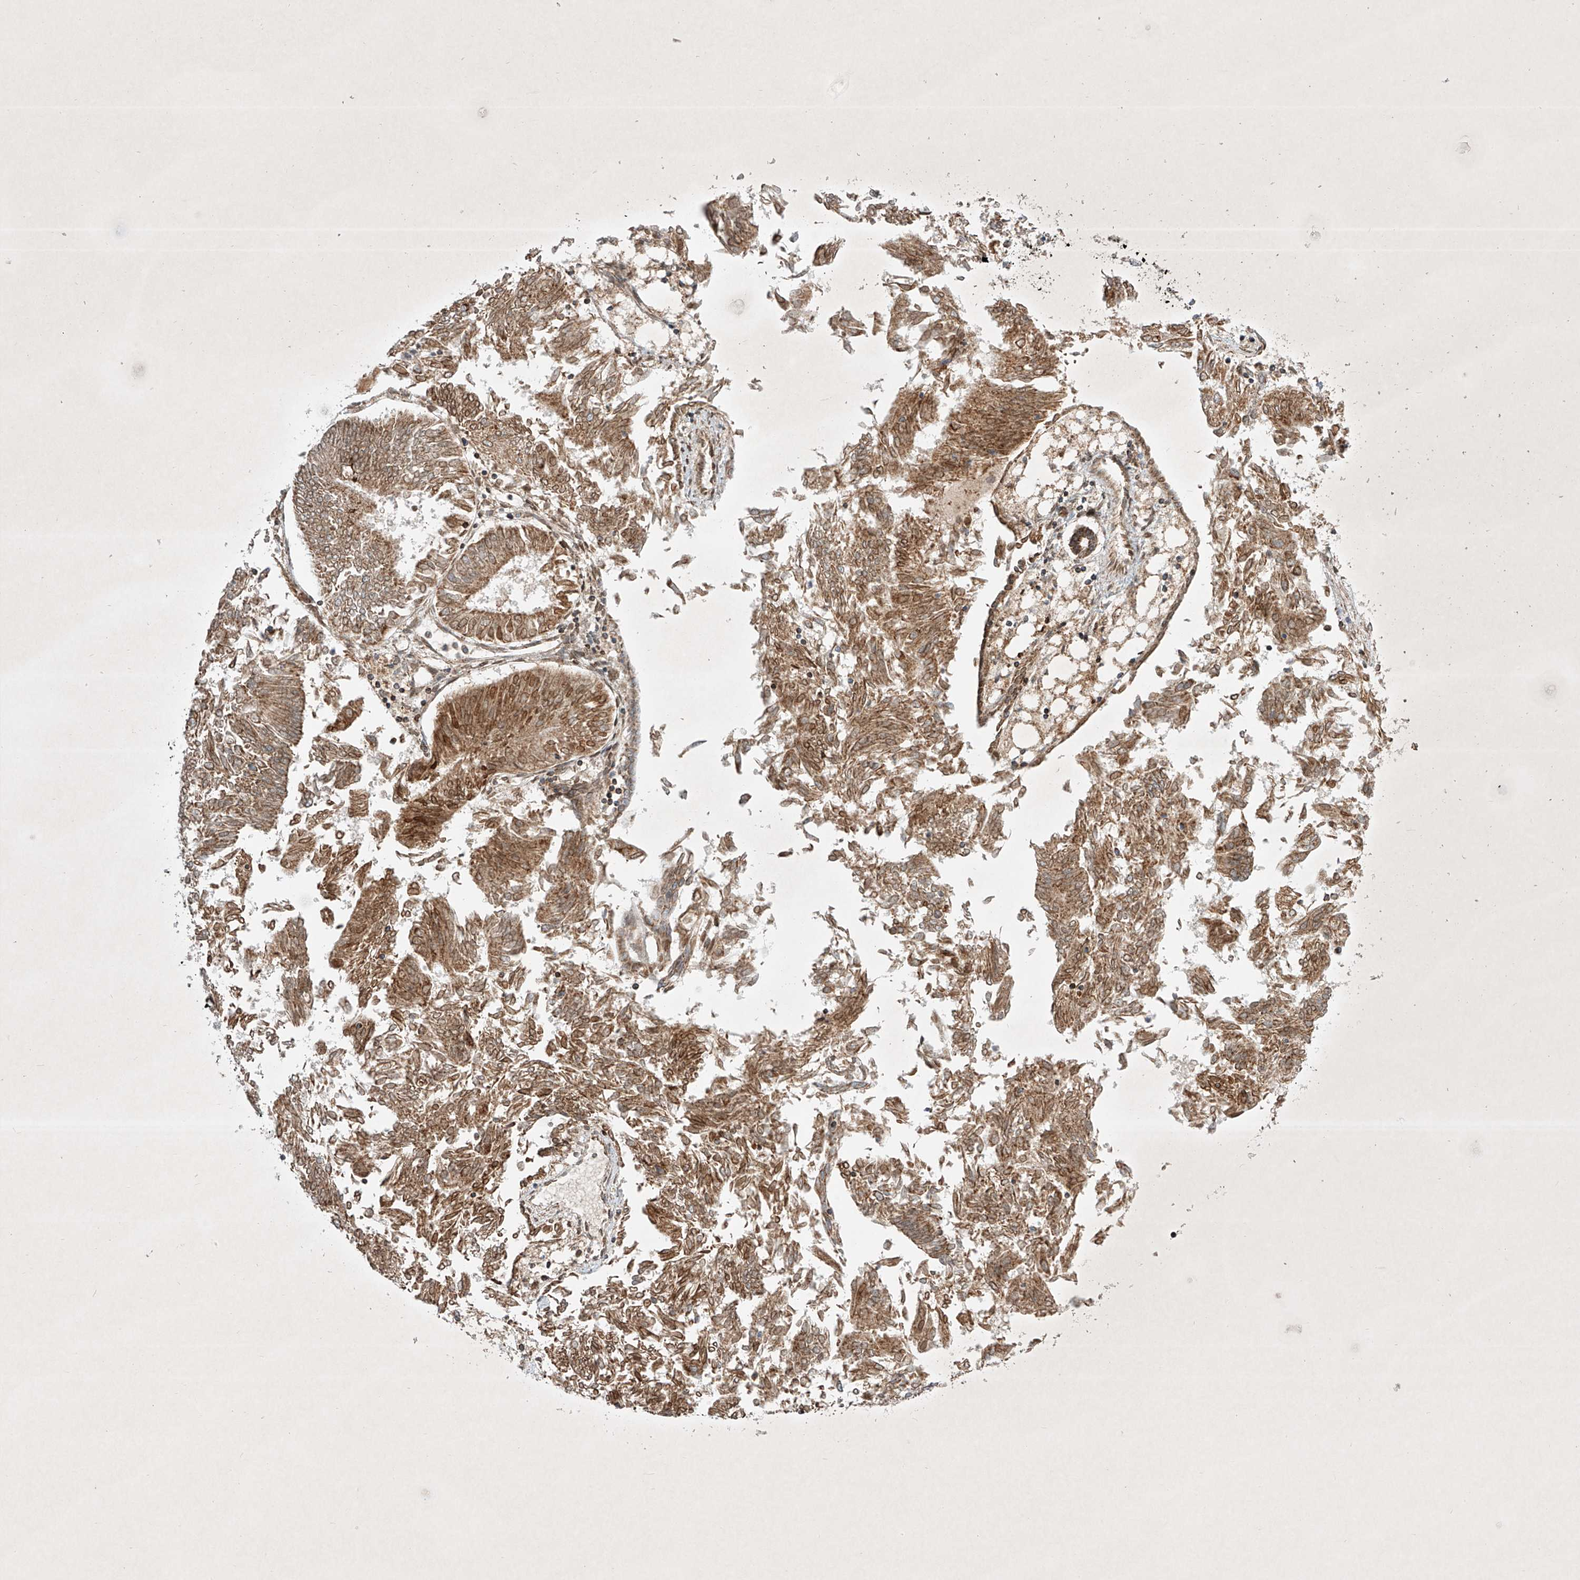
{"staining": {"intensity": "moderate", "quantity": ">75%", "location": "cytoplasmic/membranous"}, "tissue": "endometrial cancer", "cell_type": "Tumor cells", "image_type": "cancer", "snomed": [{"axis": "morphology", "description": "Adenocarcinoma, NOS"}, {"axis": "topography", "description": "Endometrium"}], "caption": "Immunohistochemical staining of adenocarcinoma (endometrial) shows moderate cytoplasmic/membranous protein expression in approximately >75% of tumor cells.", "gene": "EPG5", "patient": {"sex": "female", "age": 58}}